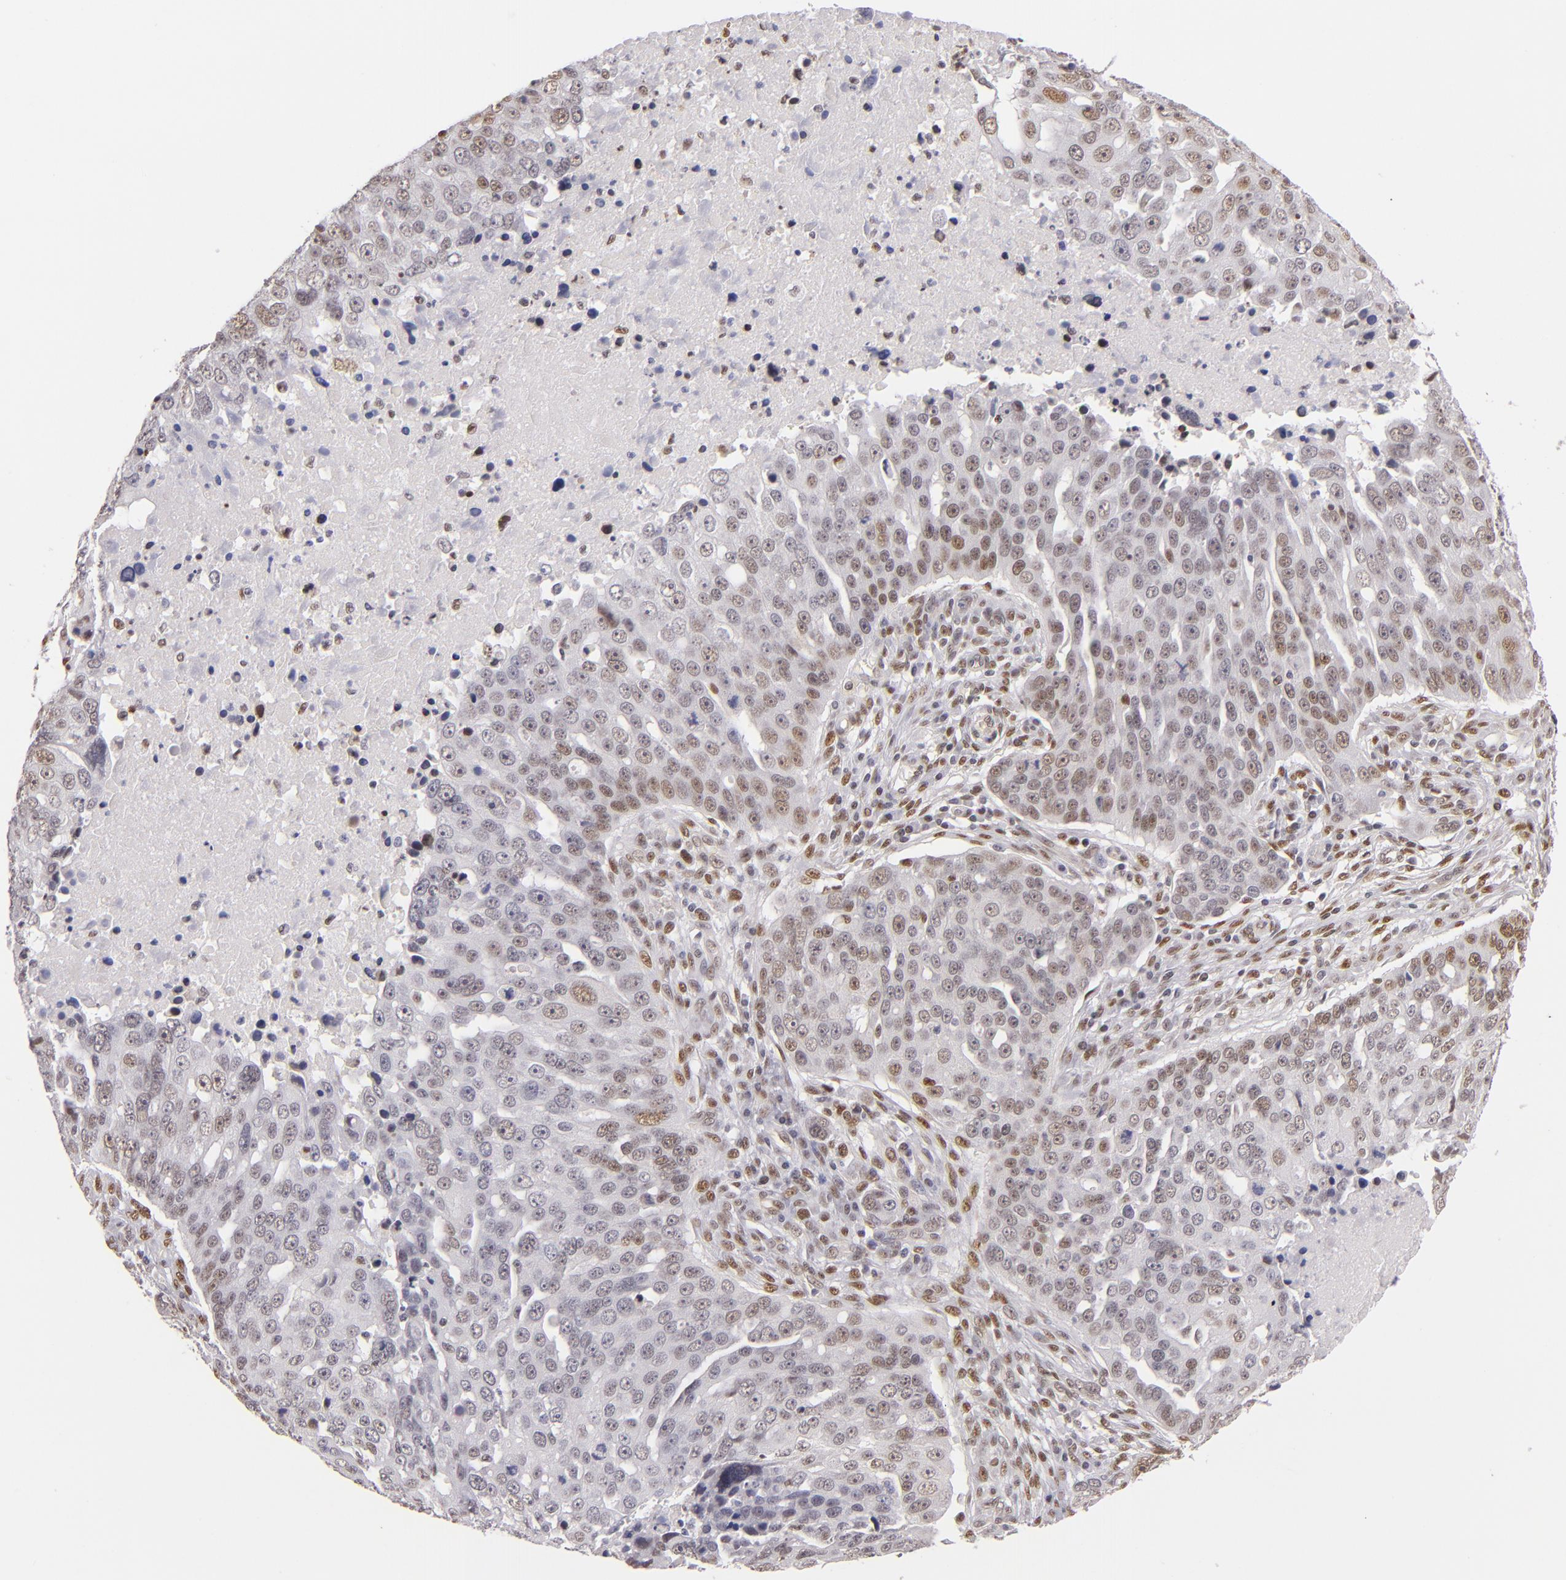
{"staining": {"intensity": "weak", "quantity": "25%-75%", "location": "nuclear"}, "tissue": "ovarian cancer", "cell_type": "Tumor cells", "image_type": "cancer", "snomed": [{"axis": "morphology", "description": "Carcinoma, endometroid"}, {"axis": "topography", "description": "Ovary"}], "caption": "Brown immunohistochemical staining in human endometroid carcinoma (ovarian) displays weak nuclear expression in approximately 25%-75% of tumor cells. (Brightfield microscopy of DAB IHC at high magnification).", "gene": "NCOR2", "patient": {"sex": "female", "age": 75}}